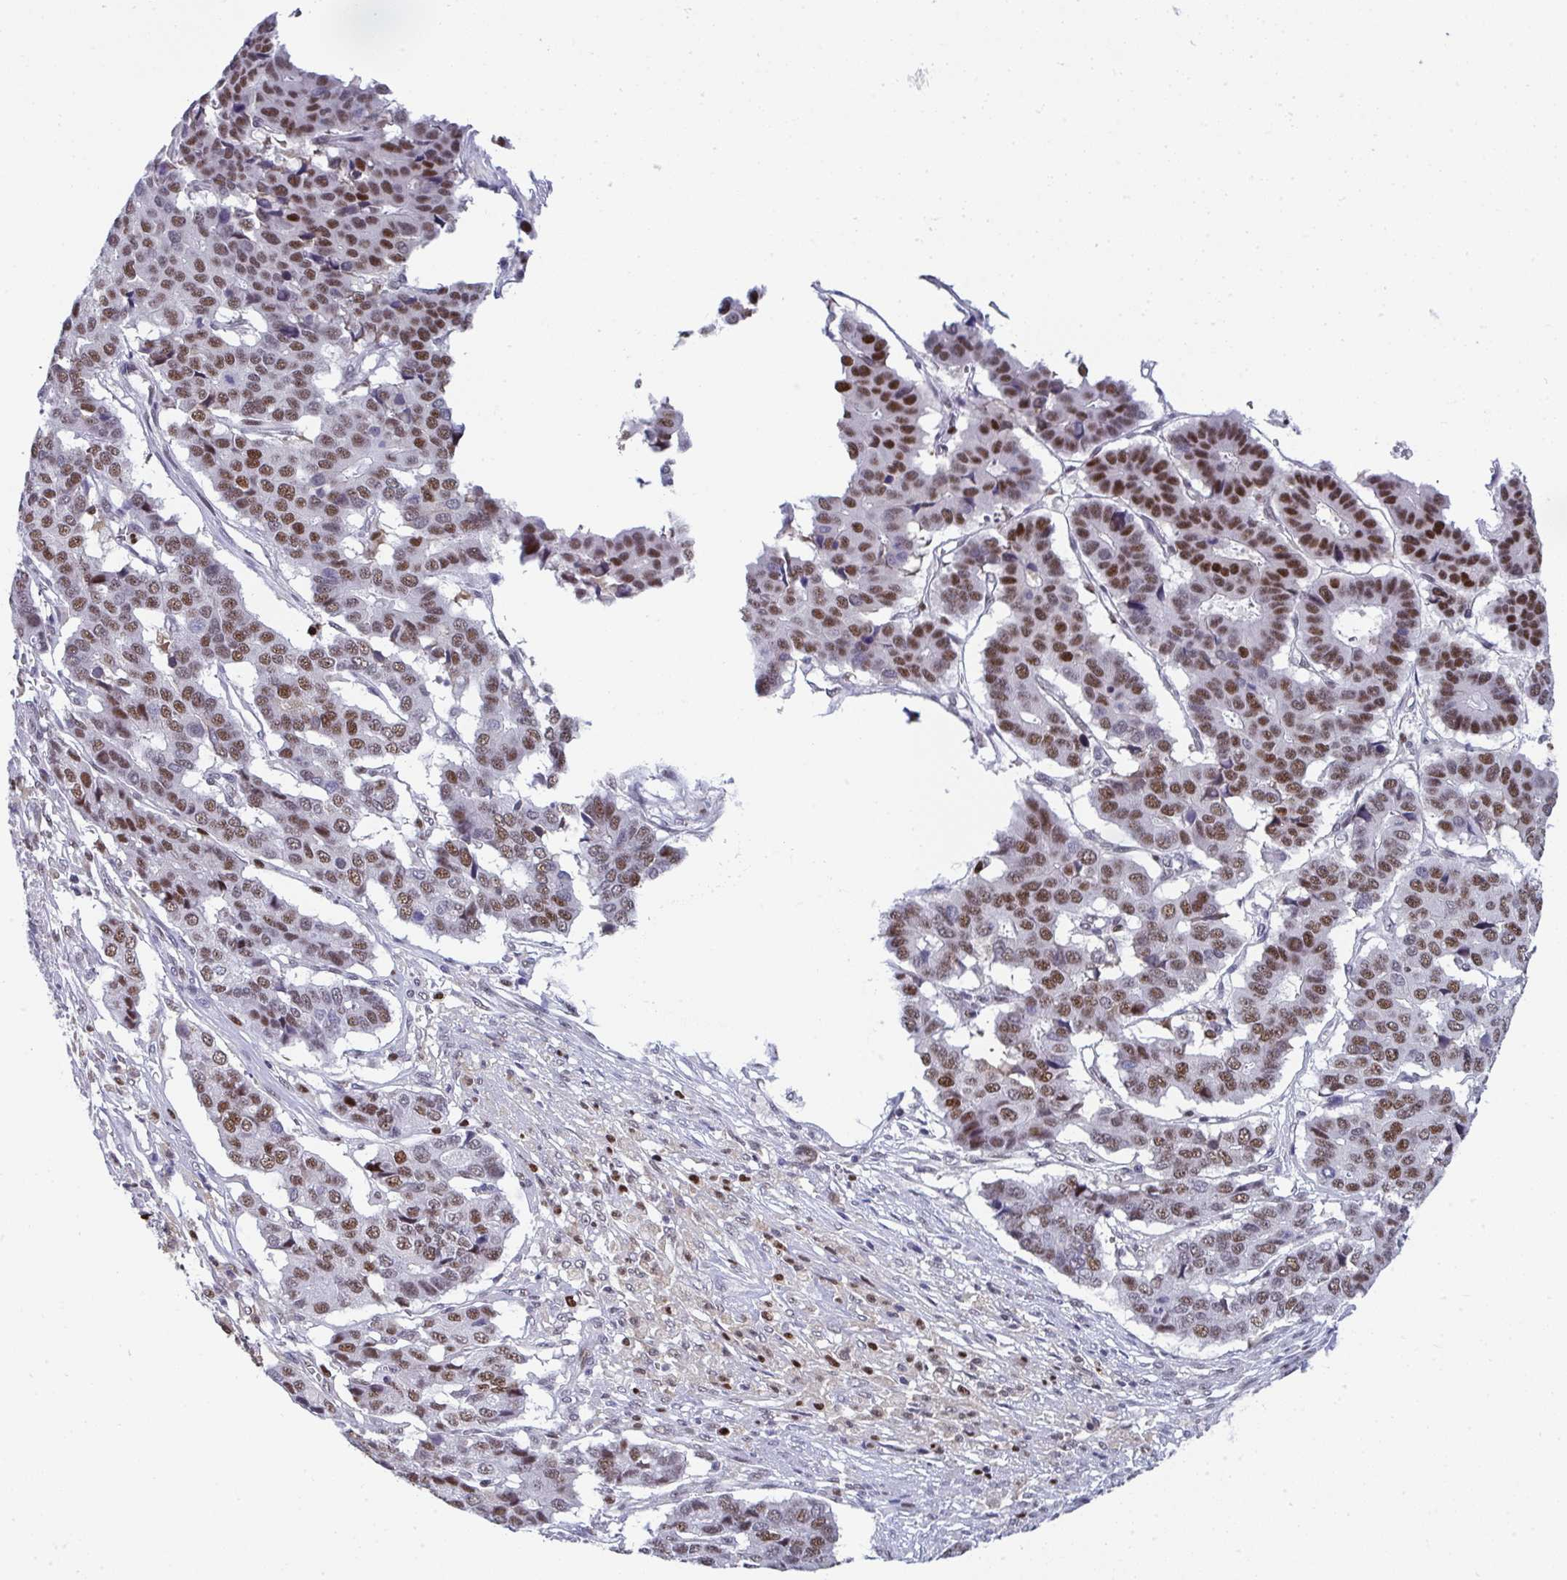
{"staining": {"intensity": "moderate", "quantity": ">75%", "location": "nuclear"}, "tissue": "pancreatic cancer", "cell_type": "Tumor cells", "image_type": "cancer", "snomed": [{"axis": "morphology", "description": "Adenocarcinoma, NOS"}, {"axis": "topography", "description": "Pancreas"}], "caption": "An immunohistochemistry (IHC) histopathology image of neoplastic tissue is shown. Protein staining in brown shows moderate nuclear positivity in pancreatic cancer within tumor cells.", "gene": "JDP2", "patient": {"sex": "male", "age": 50}}